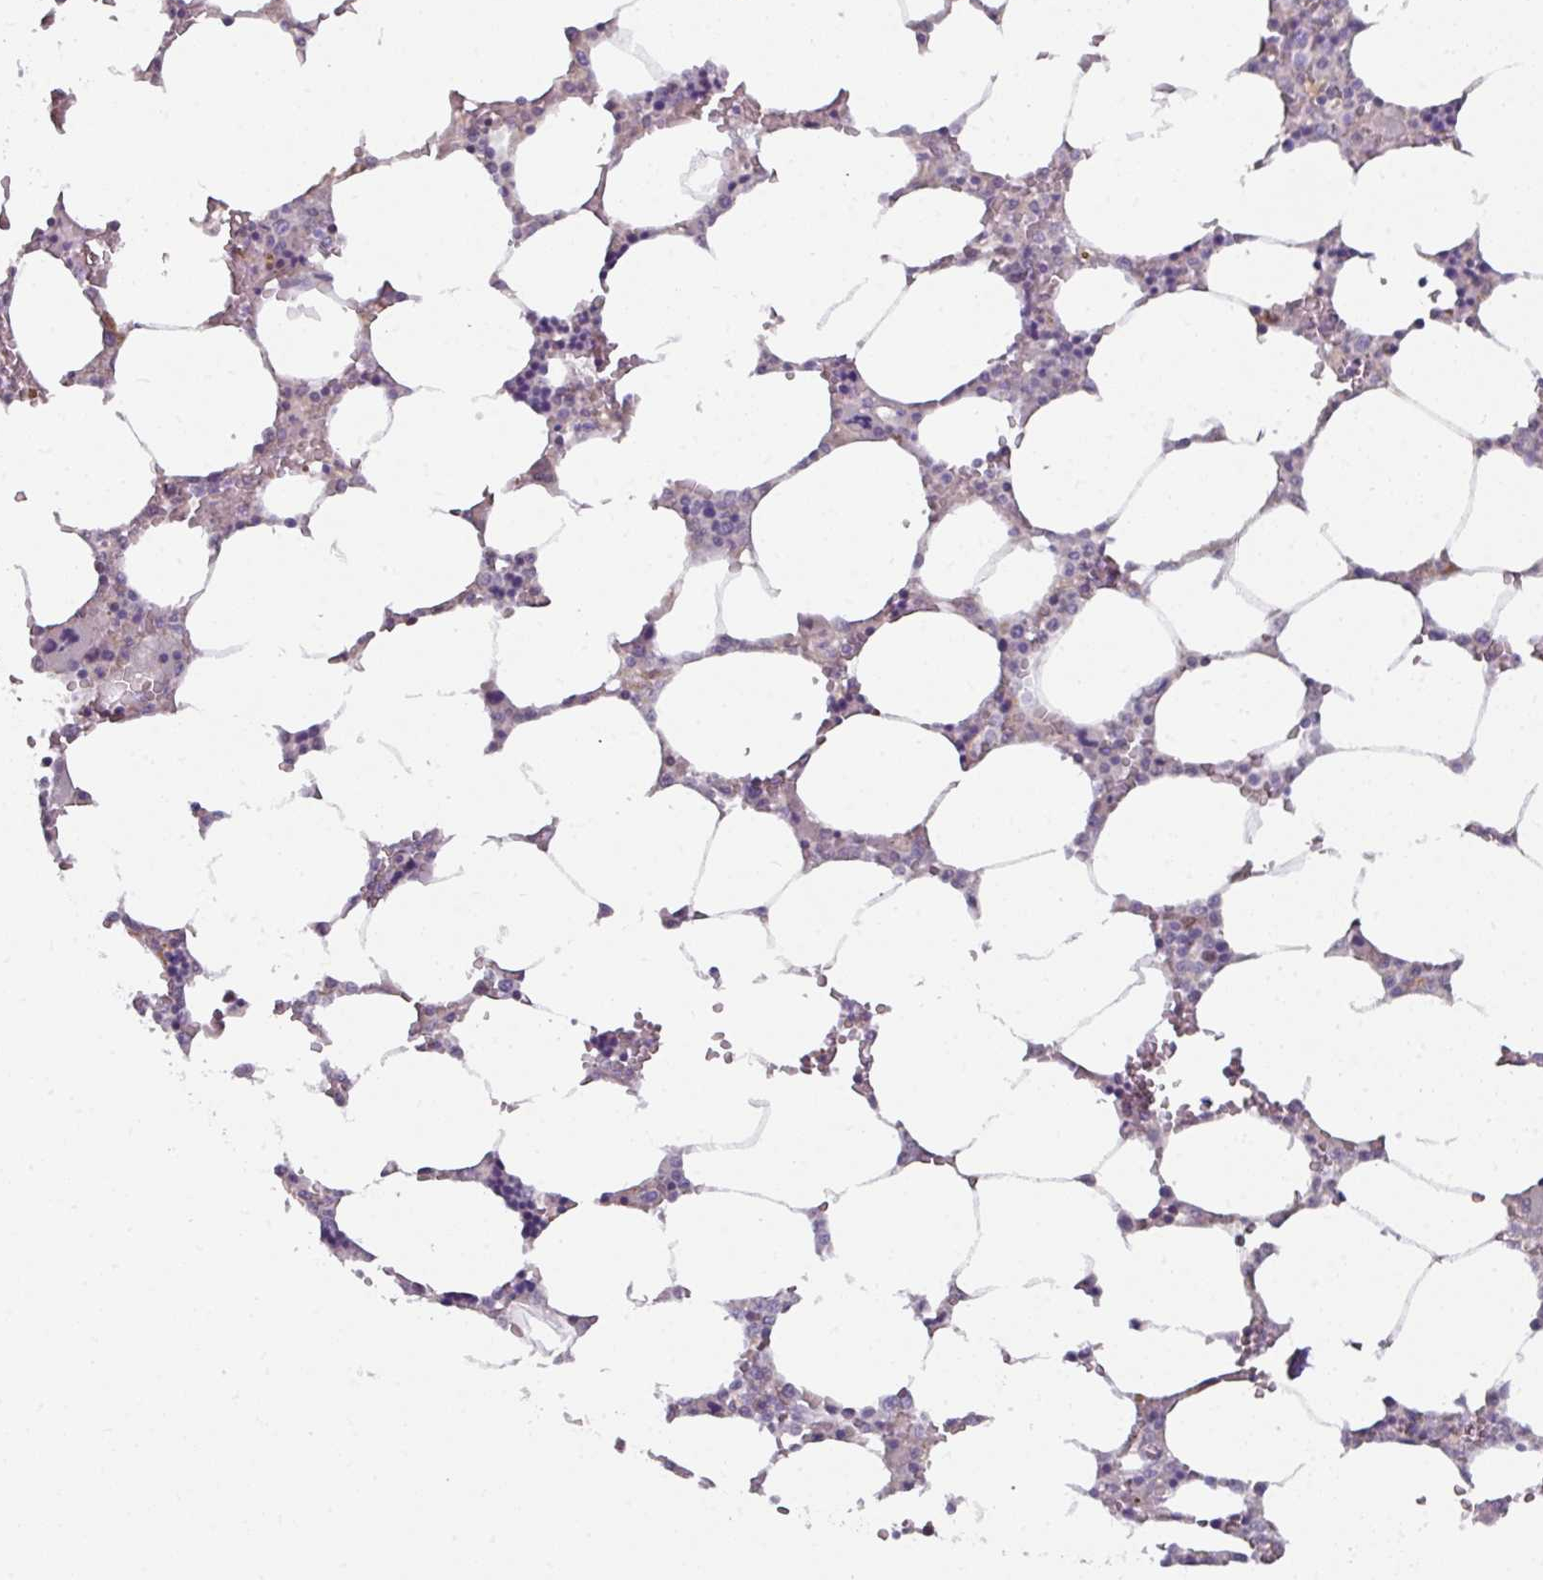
{"staining": {"intensity": "negative", "quantity": "none", "location": "none"}, "tissue": "bone marrow", "cell_type": "Hematopoietic cells", "image_type": "normal", "snomed": [{"axis": "morphology", "description": "Normal tissue, NOS"}, {"axis": "topography", "description": "Bone marrow"}], "caption": "A high-resolution photomicrograph shows IHC staining of unremarkable bone marrow, which shows no significant staining in hematopoietic cells.", "gene": "SWSAP1", "patient": {"sex": "male", "age": 64}}